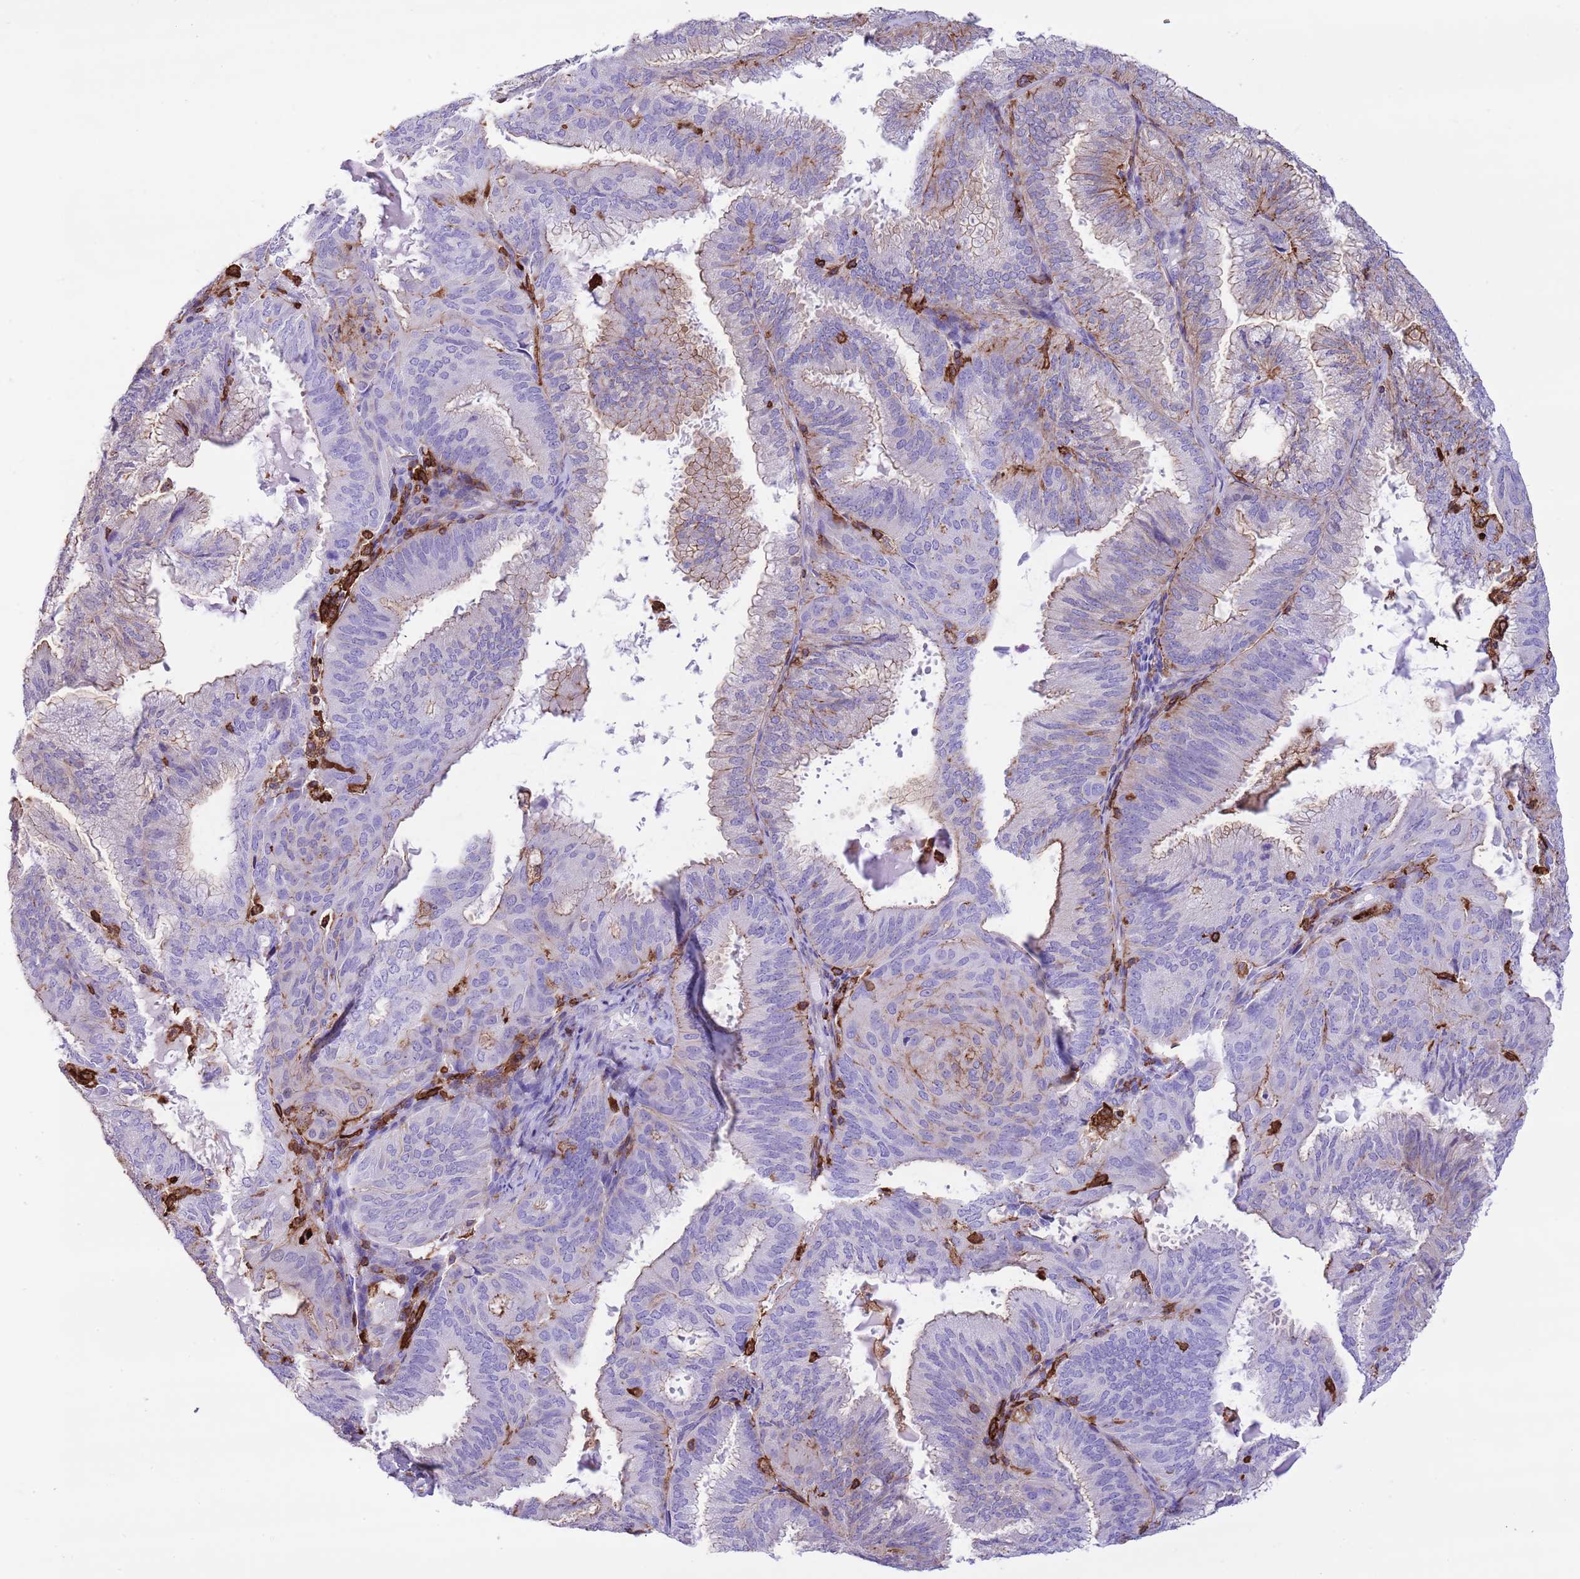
{"staining": {"intensity": "negative", "quantity": "none", "location": "none"}, "tissue": "endometrial cancer", "cell_type": "Tumor cells", "image_type": "cancer", "snomed": [{"axis": "morphology", "description": "Adenocarcinoma, NOS"}, {"axis": "topography", "description": "Endometrium"}], "caption": "Adenocarcinoma (endometrial) was stained to show a protein in brown. There is no significant staining in tumor cells. The staining is performed using DAB (3,3'-diaminobenzidine) brown chromogen with nuclei counter-stained in using hematoxylin.", "gene": "EFHD2", "patient": {"sex": "female", "age": 49}}